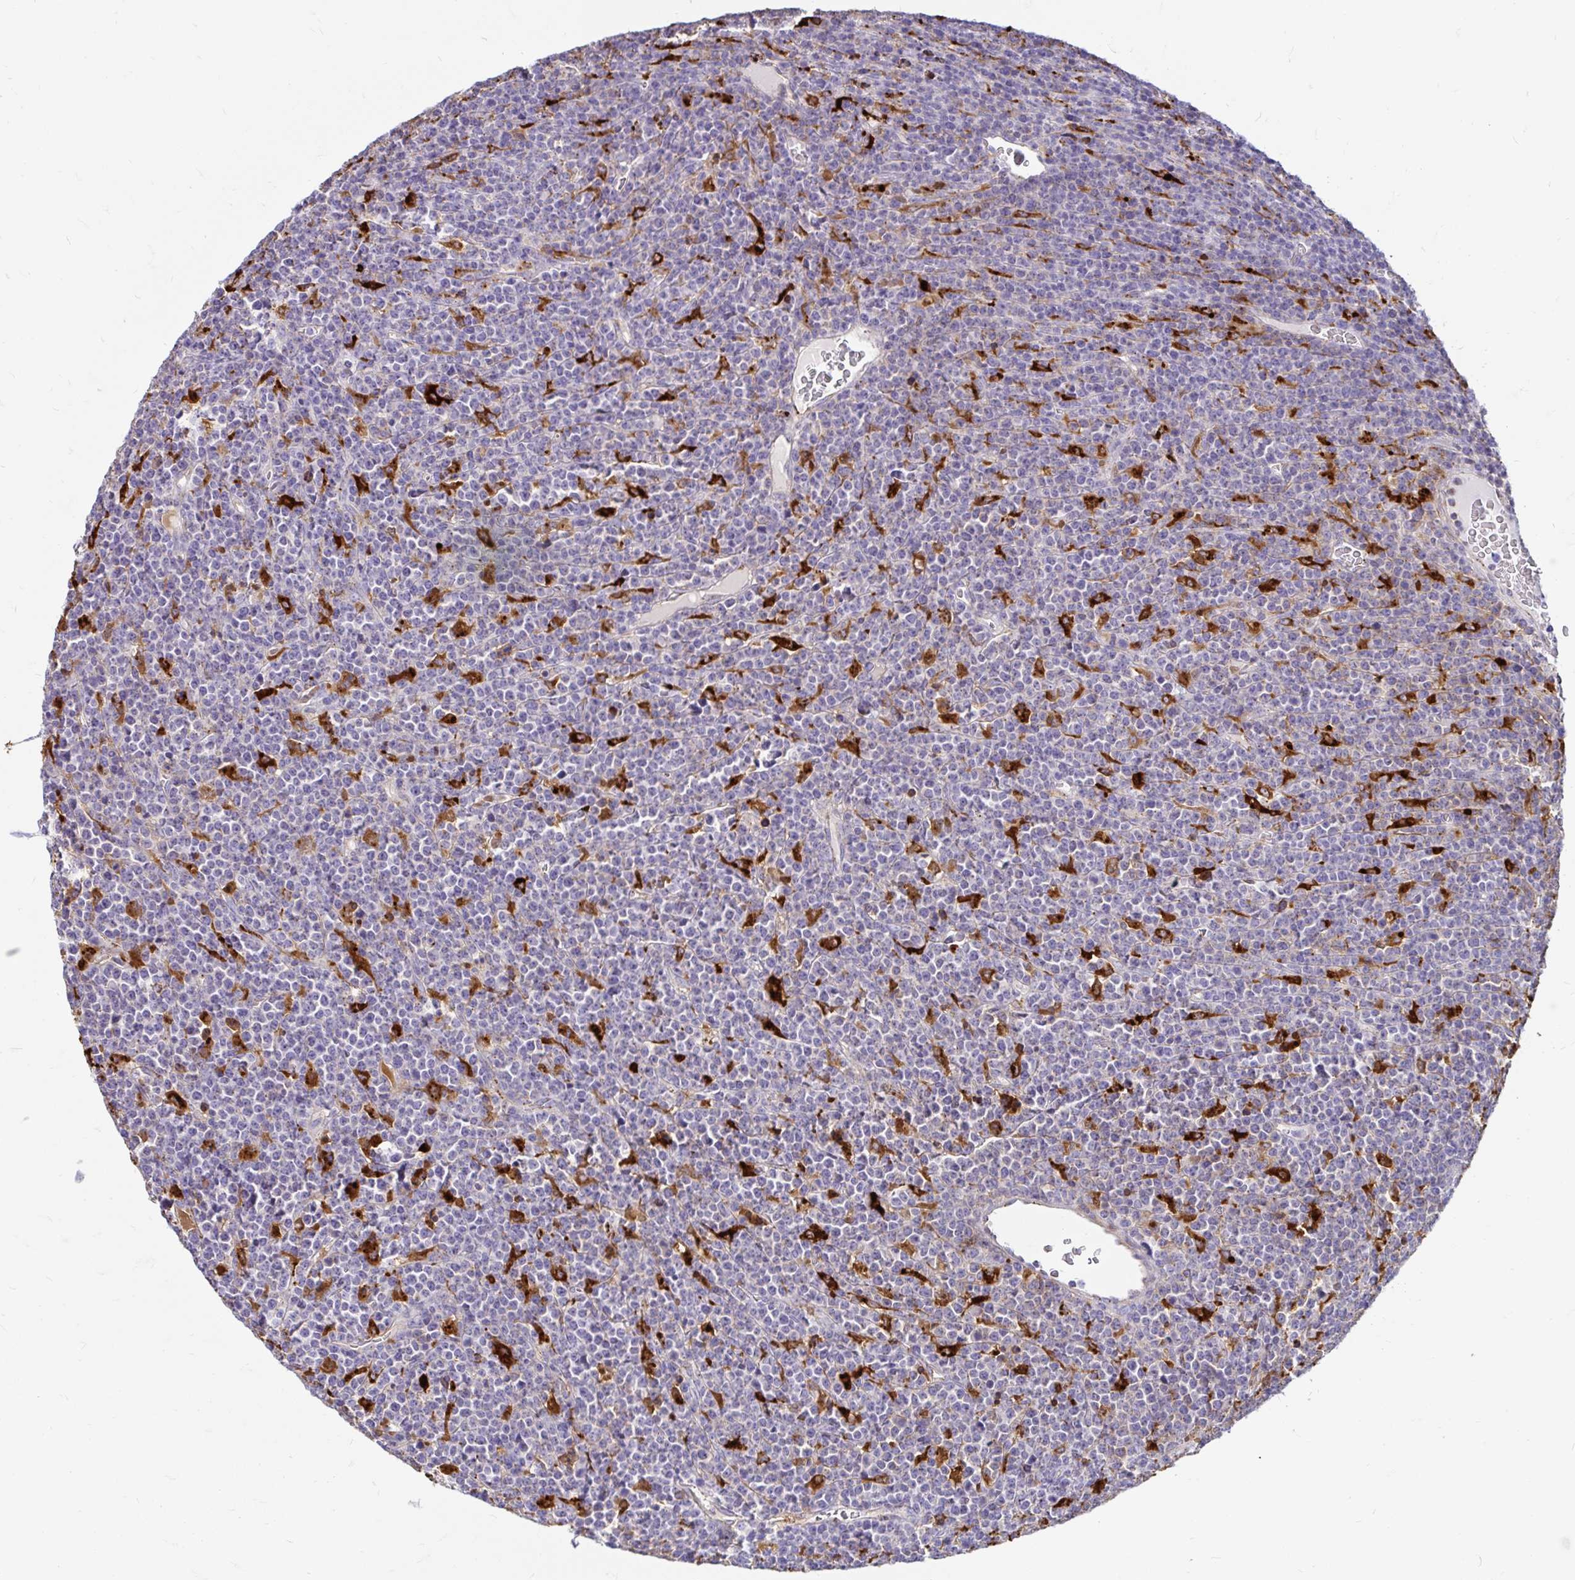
{"staining": {"intensity": "negative", "quantity": "none", "location": "none"}, "tissue": "lymphoma", "cell_type": "Tumor cells", "image_type": "cancer", "snomed": [{"axis": "morphology", "description": "Malignant lymphoma, non-Hodgkin's type, High grade"}, {"axis": "topography", "description": "Ovary"}], "caption": "Human high-grade malignant lymphoma, non-Hodgkin's type stained for a protein using immunohistochemistry (IHC) reveals no expression in tumor cells.", "gene": "FUCA1", "patient": {"sex": "female", "age": 56}}